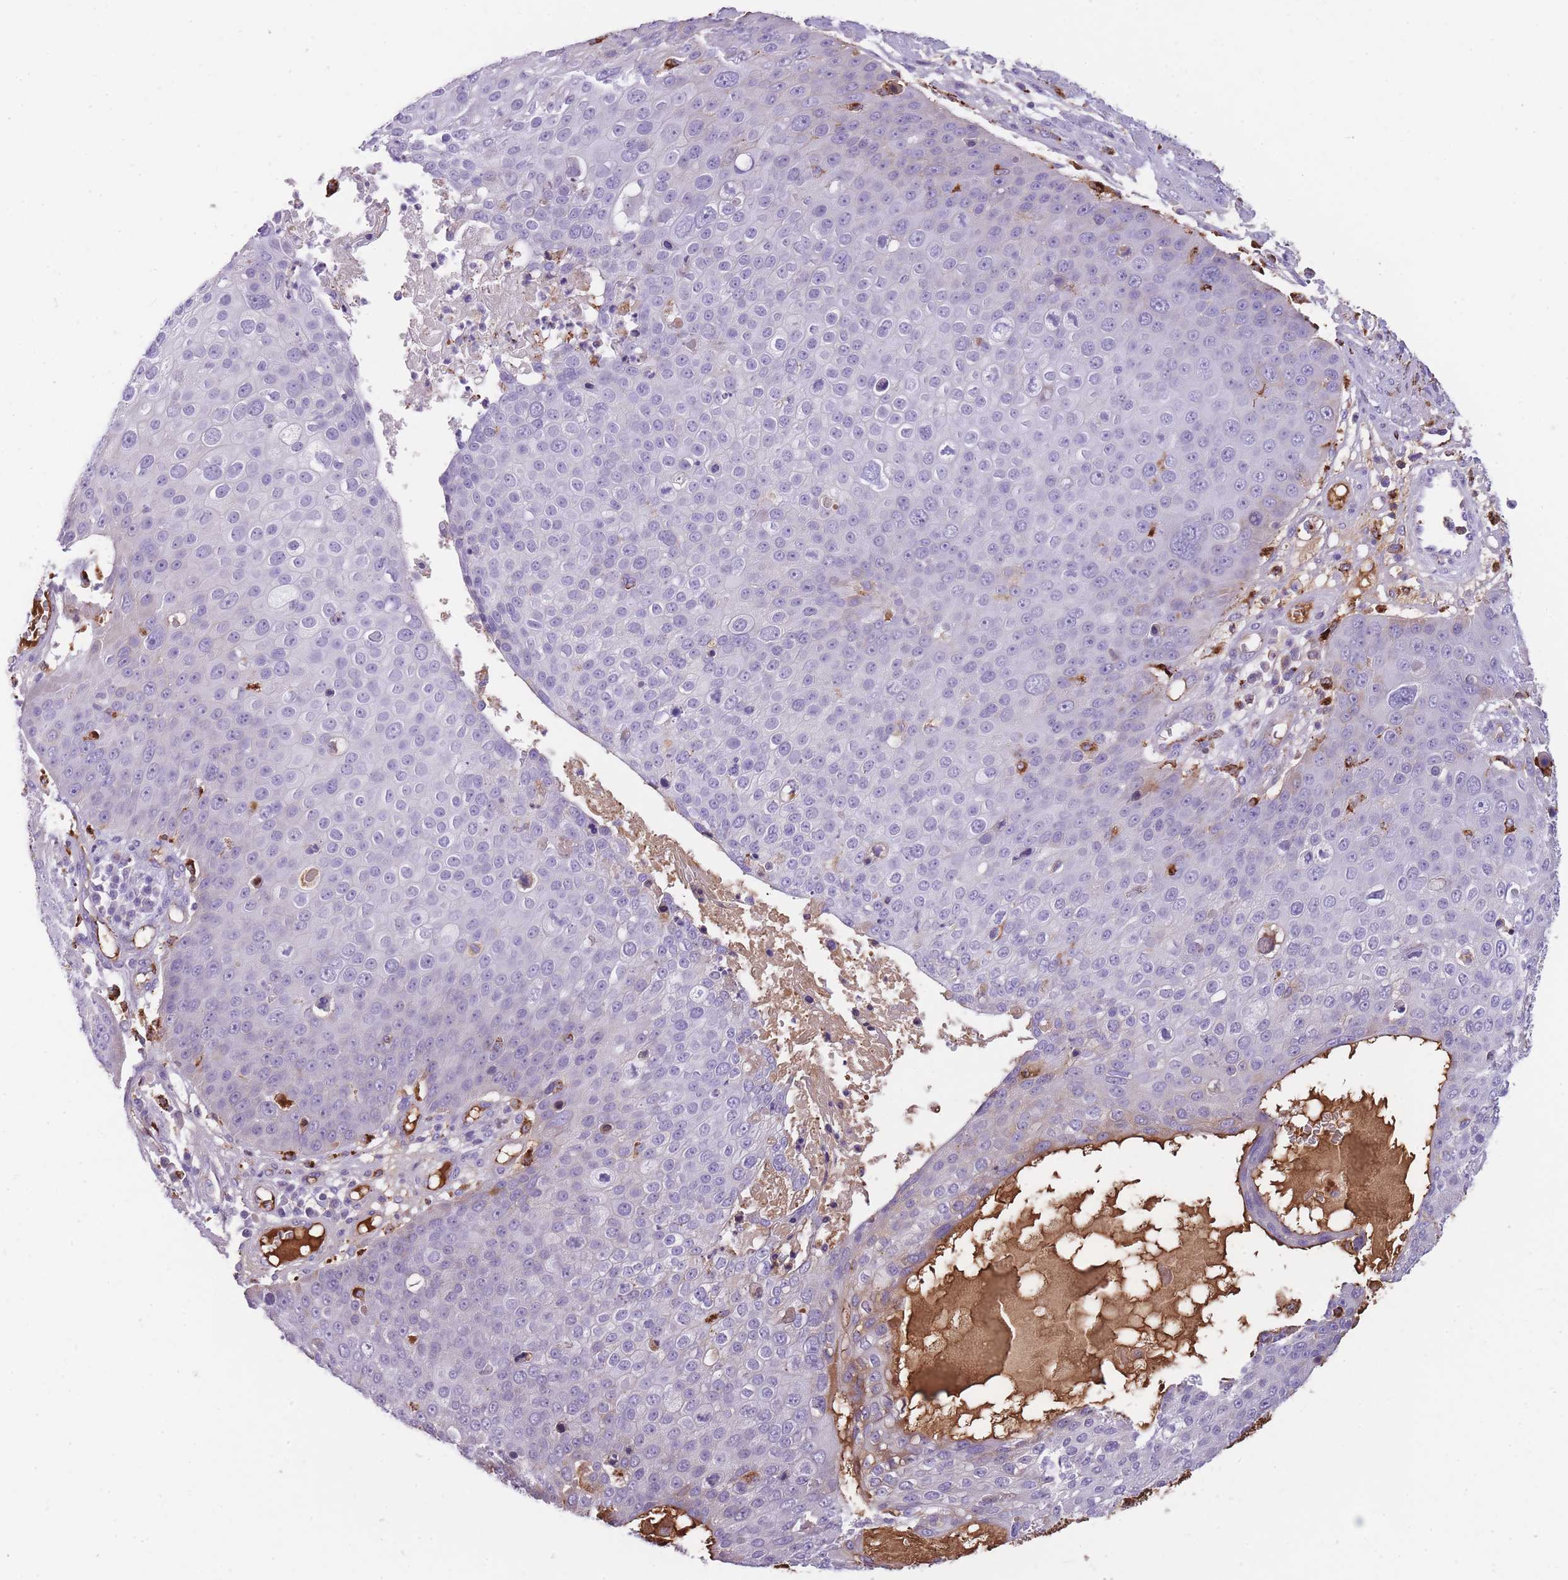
{"staining": {"intensity": "weak", "quantity": "<25%", "location": "cytoplasmic/membranous"}, "tissue": "skin cancer", "cell_type": "Tumor cells", "image_type": "cancer", "snomed": [{"axis": "morphology", "description": "Squamous cell carcinoma, NOS"}, {"axis": "topography", "description": "Skin"}], "caption": "Squamous cell carcinoma (skin) was stained to show a protein in brown. There is no significant staining in tumor cells.", "gene": "GNAT1", "patient": {"sex": "male", "age": 71}}